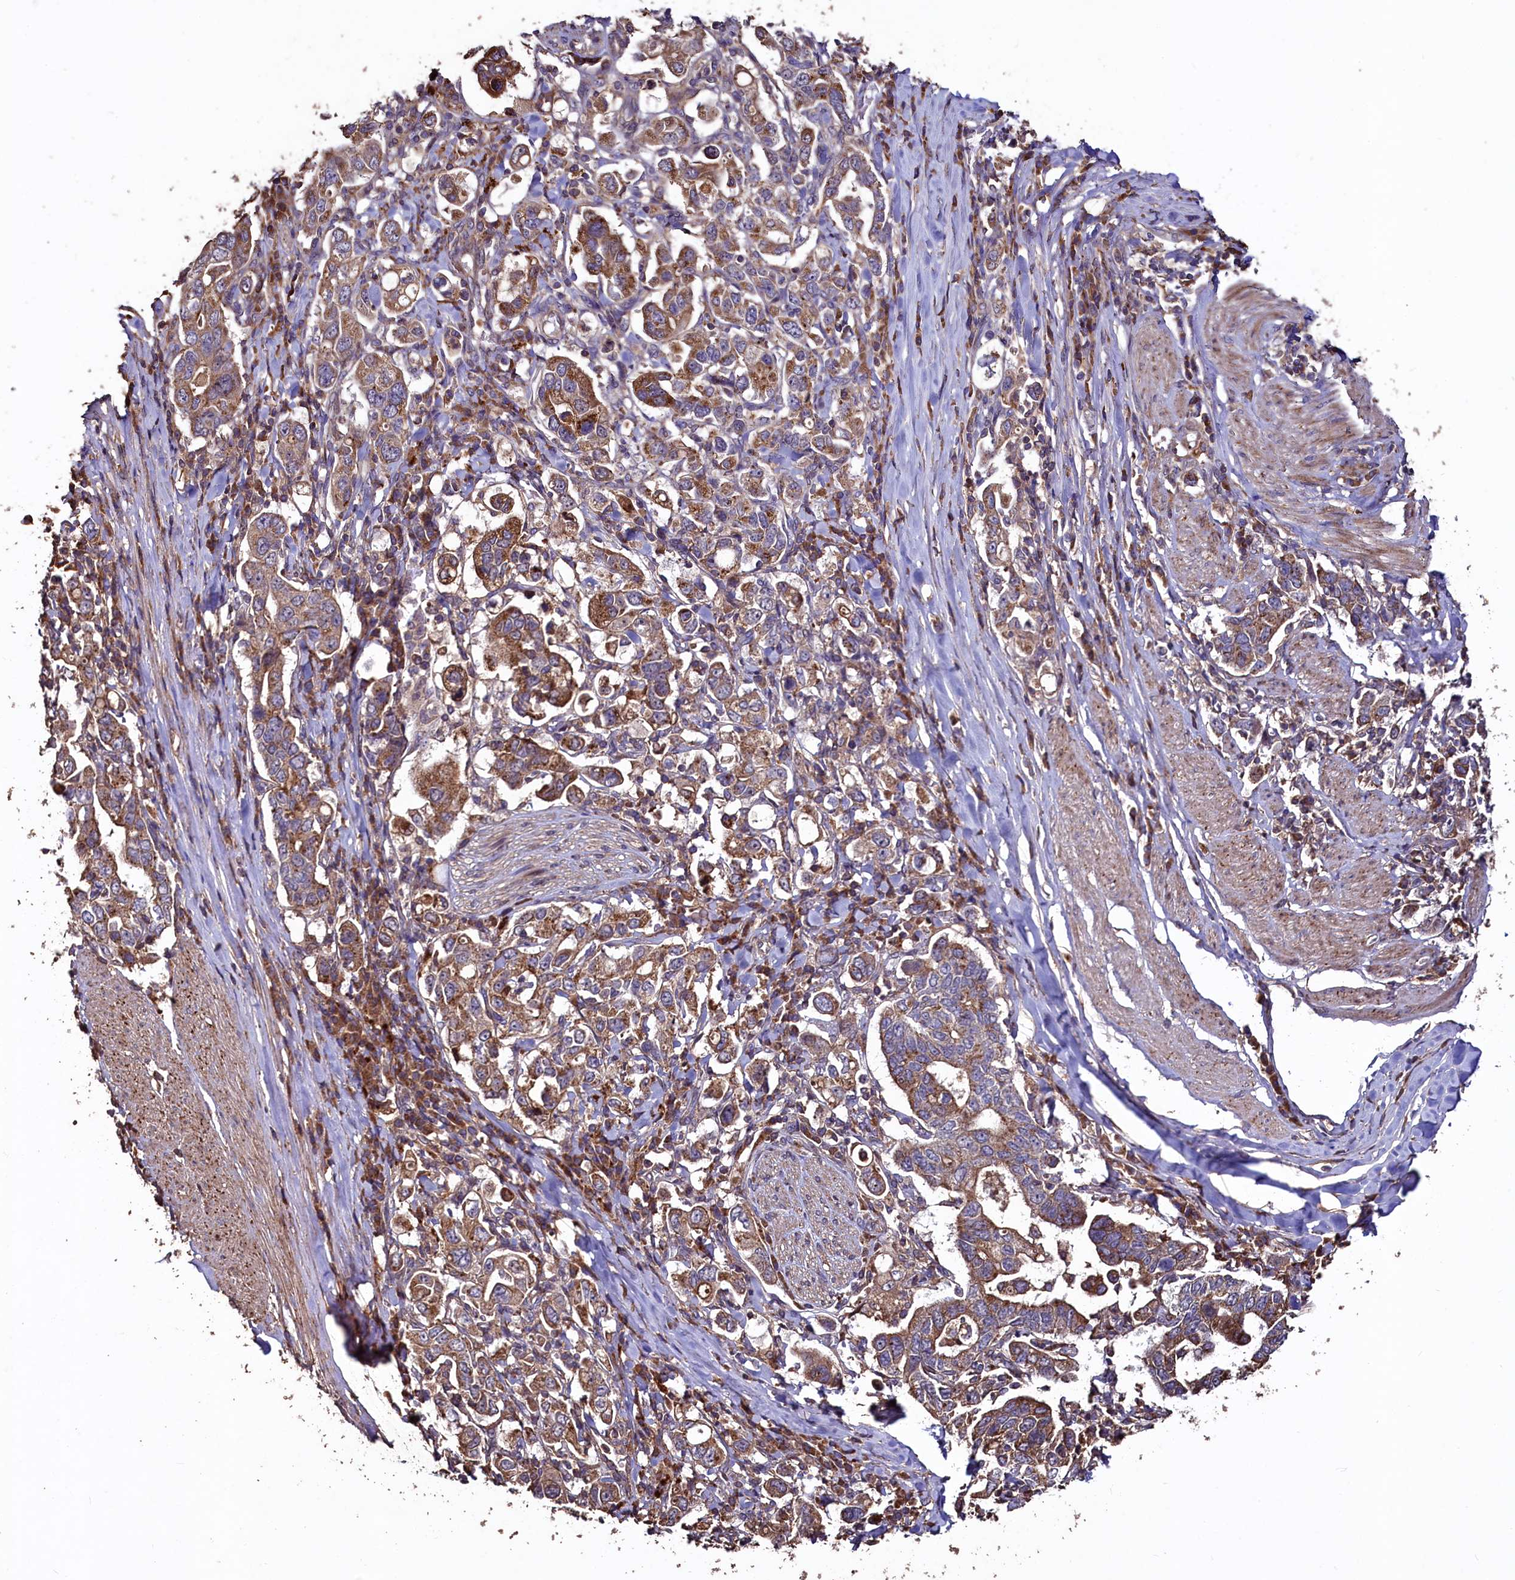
{"staining": {"intensity": "moderate", "quantity": ">75%", "location": "cytoplasmic/membranous"}, "tissue": "stomach cancer", "cell_type": "Tumor cells", "image_type": "cancer", "snomed": [{"axis": "morphology", "description": "Adenocarcinoma, NOS"}, {"axis": "topography", "description": "Stomach, upper"}], "caption": "Moderate cytoplasmic/membranous expression for a protein is seen in approximately >75% of tumor cells of stomach adenocarcinoma using immunohistochemistry (IHC).", "gene": "TMEM98", "patient": {"sex": "male", "age": 62}}